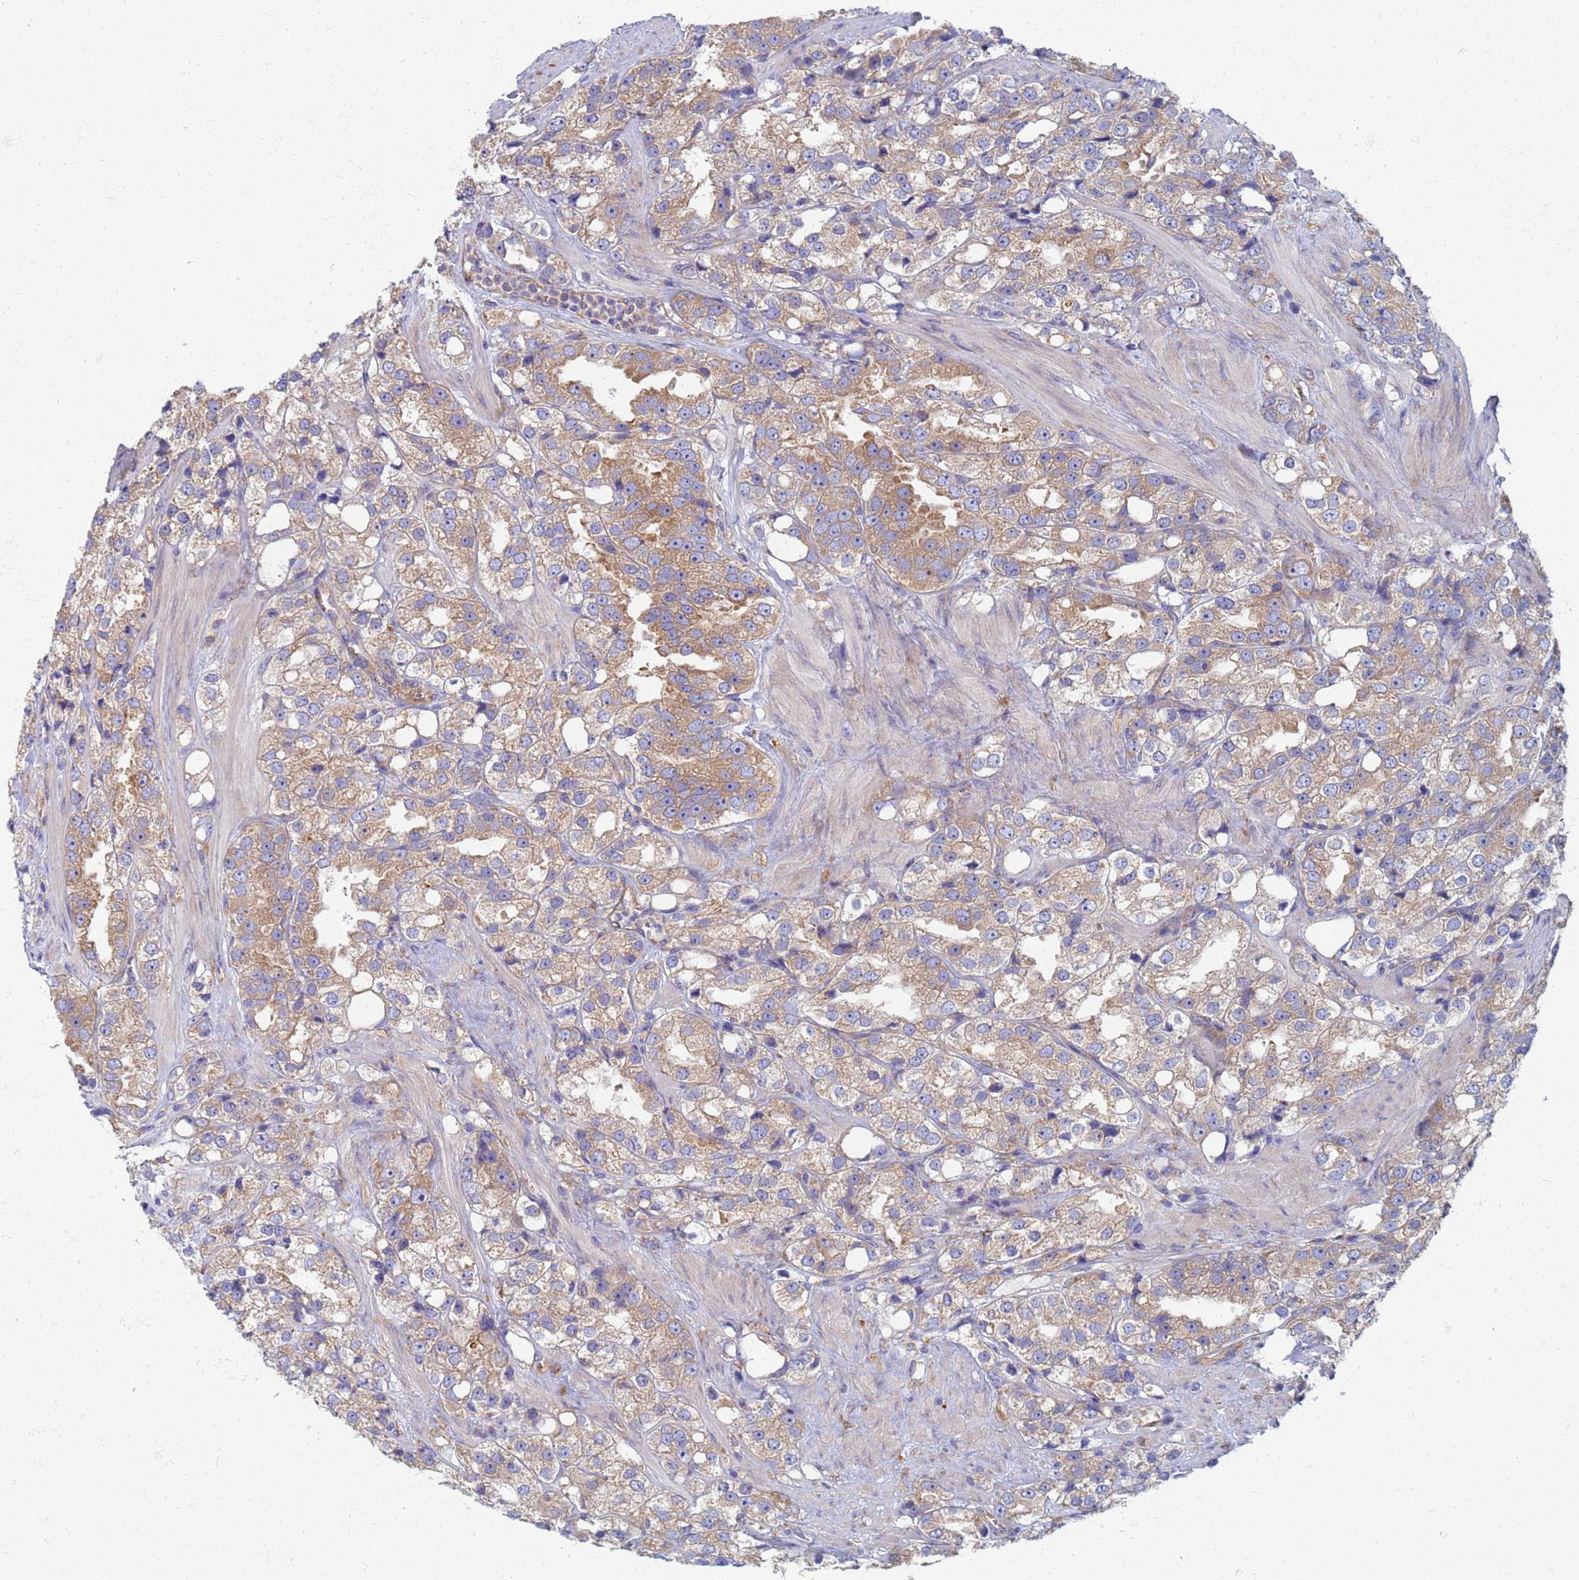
{"staining": {"intensity": "moderate", "quantity": ">75%", "location": "cytoplasmic/membranous"}, "tissue": "prostate cancer", "cell_type": "Tumor cells", "image_type": "cancer", "snomed": [{"axis": "morphology", "description": "Adenocarcinoma, NOS"}, {"axis": "topography", "description": "Prostate"}], "caption": "Approximately >75% of tumor cells in prostate adenocarcinoma demonstrate moderate cytoplasmic/membranous protein positivity as visualized by brown immunohistochemical staining.", "gene": "EEA1", "patient": {"sex": "male", "age": 79}}